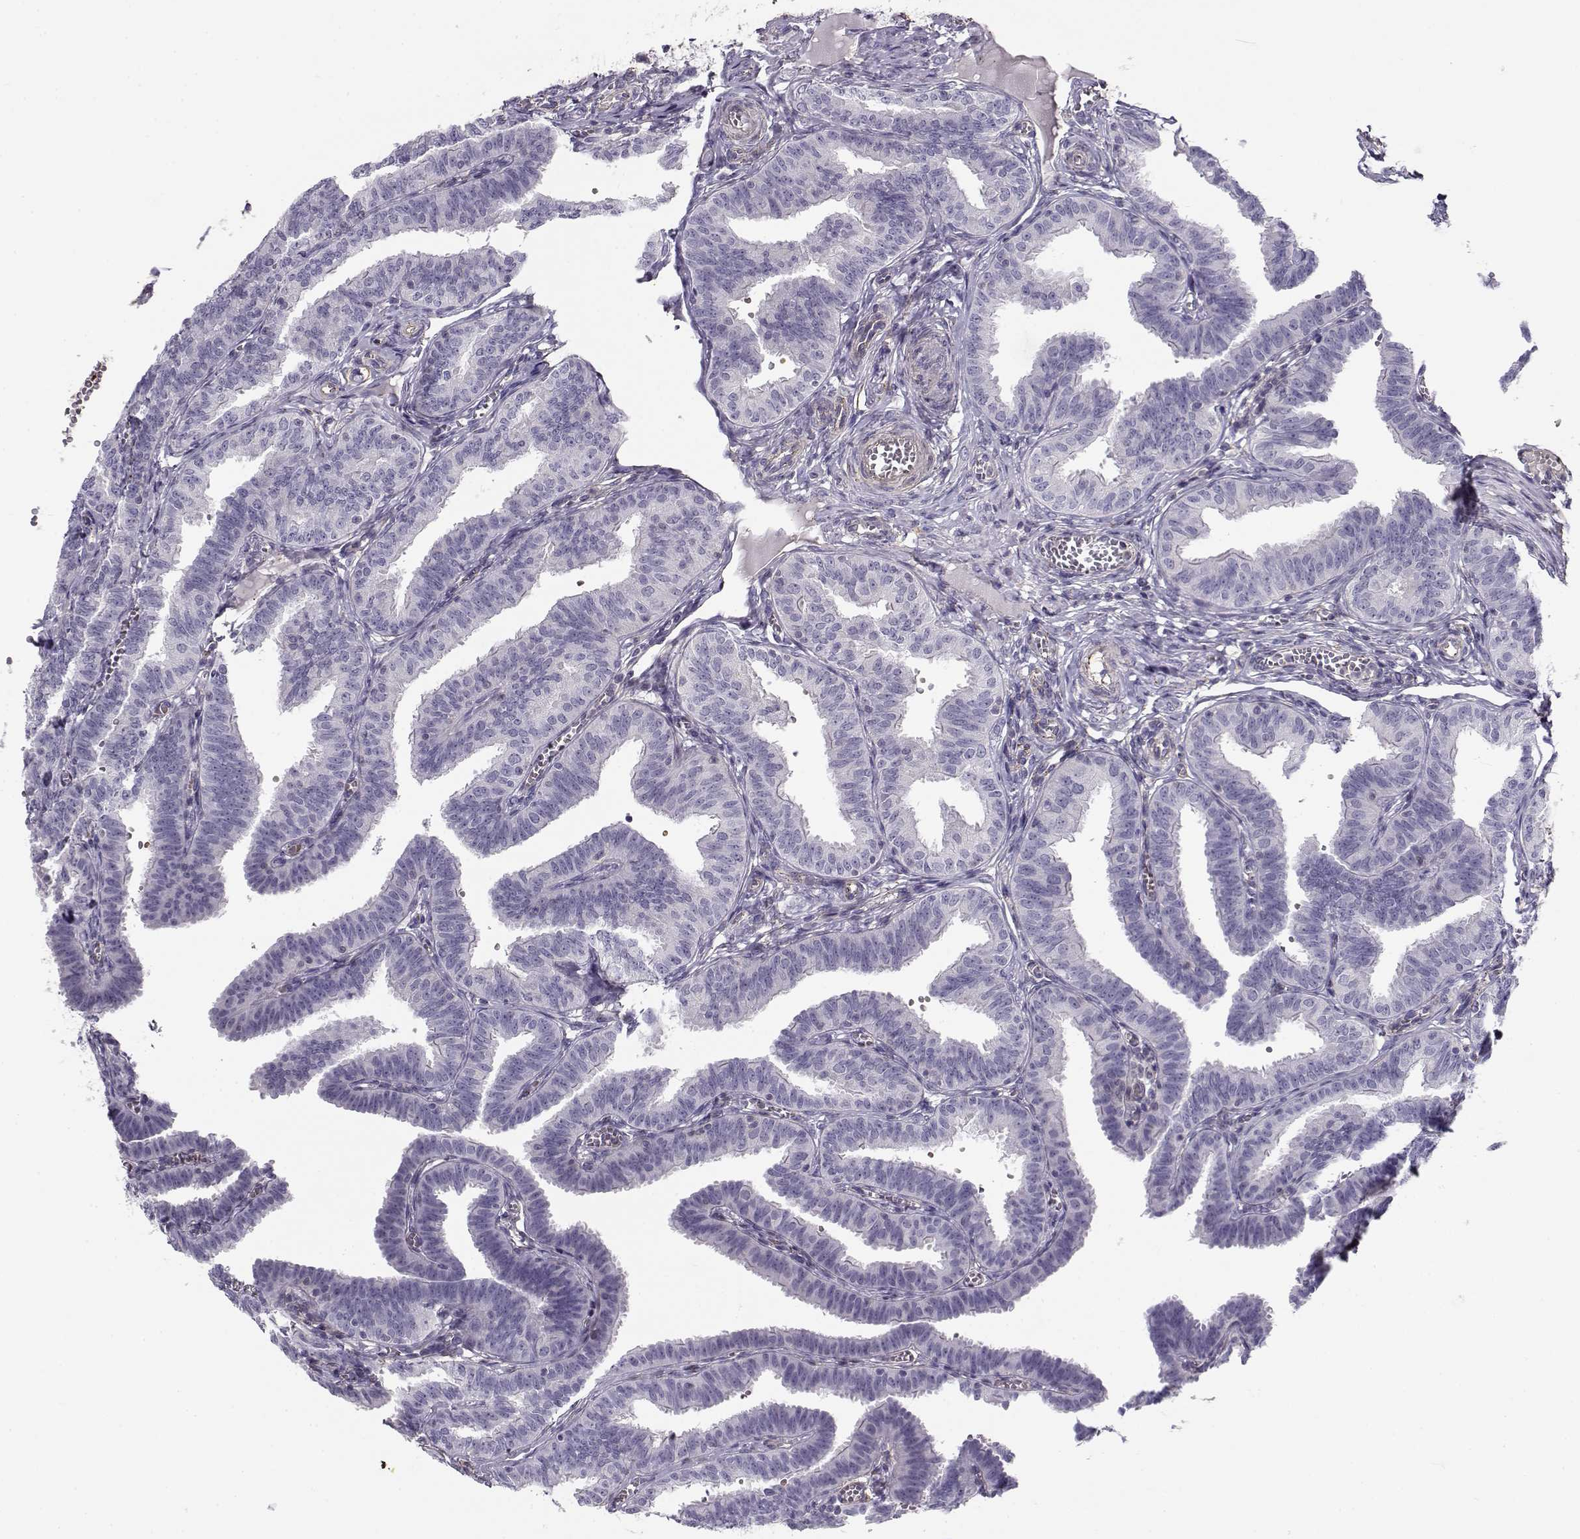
{"staining": {"intensity": "negative", "quantity": "none", "location": "none"}, "tissue": "fallopian tube", "cell_type": "Glandular cells", "image_type": "normal", "snomed": [{"axis": "morphology", "description": "Normal tissue, NOS"}, {"axis": "topography", "description": "Fallopian tube"}], "caption": "Protein analysis of normal fallopian tube exhibits no significant expression in glandular cells.", "gene": "MYO1A", "patient": {"sex": "female", "age": 25}}